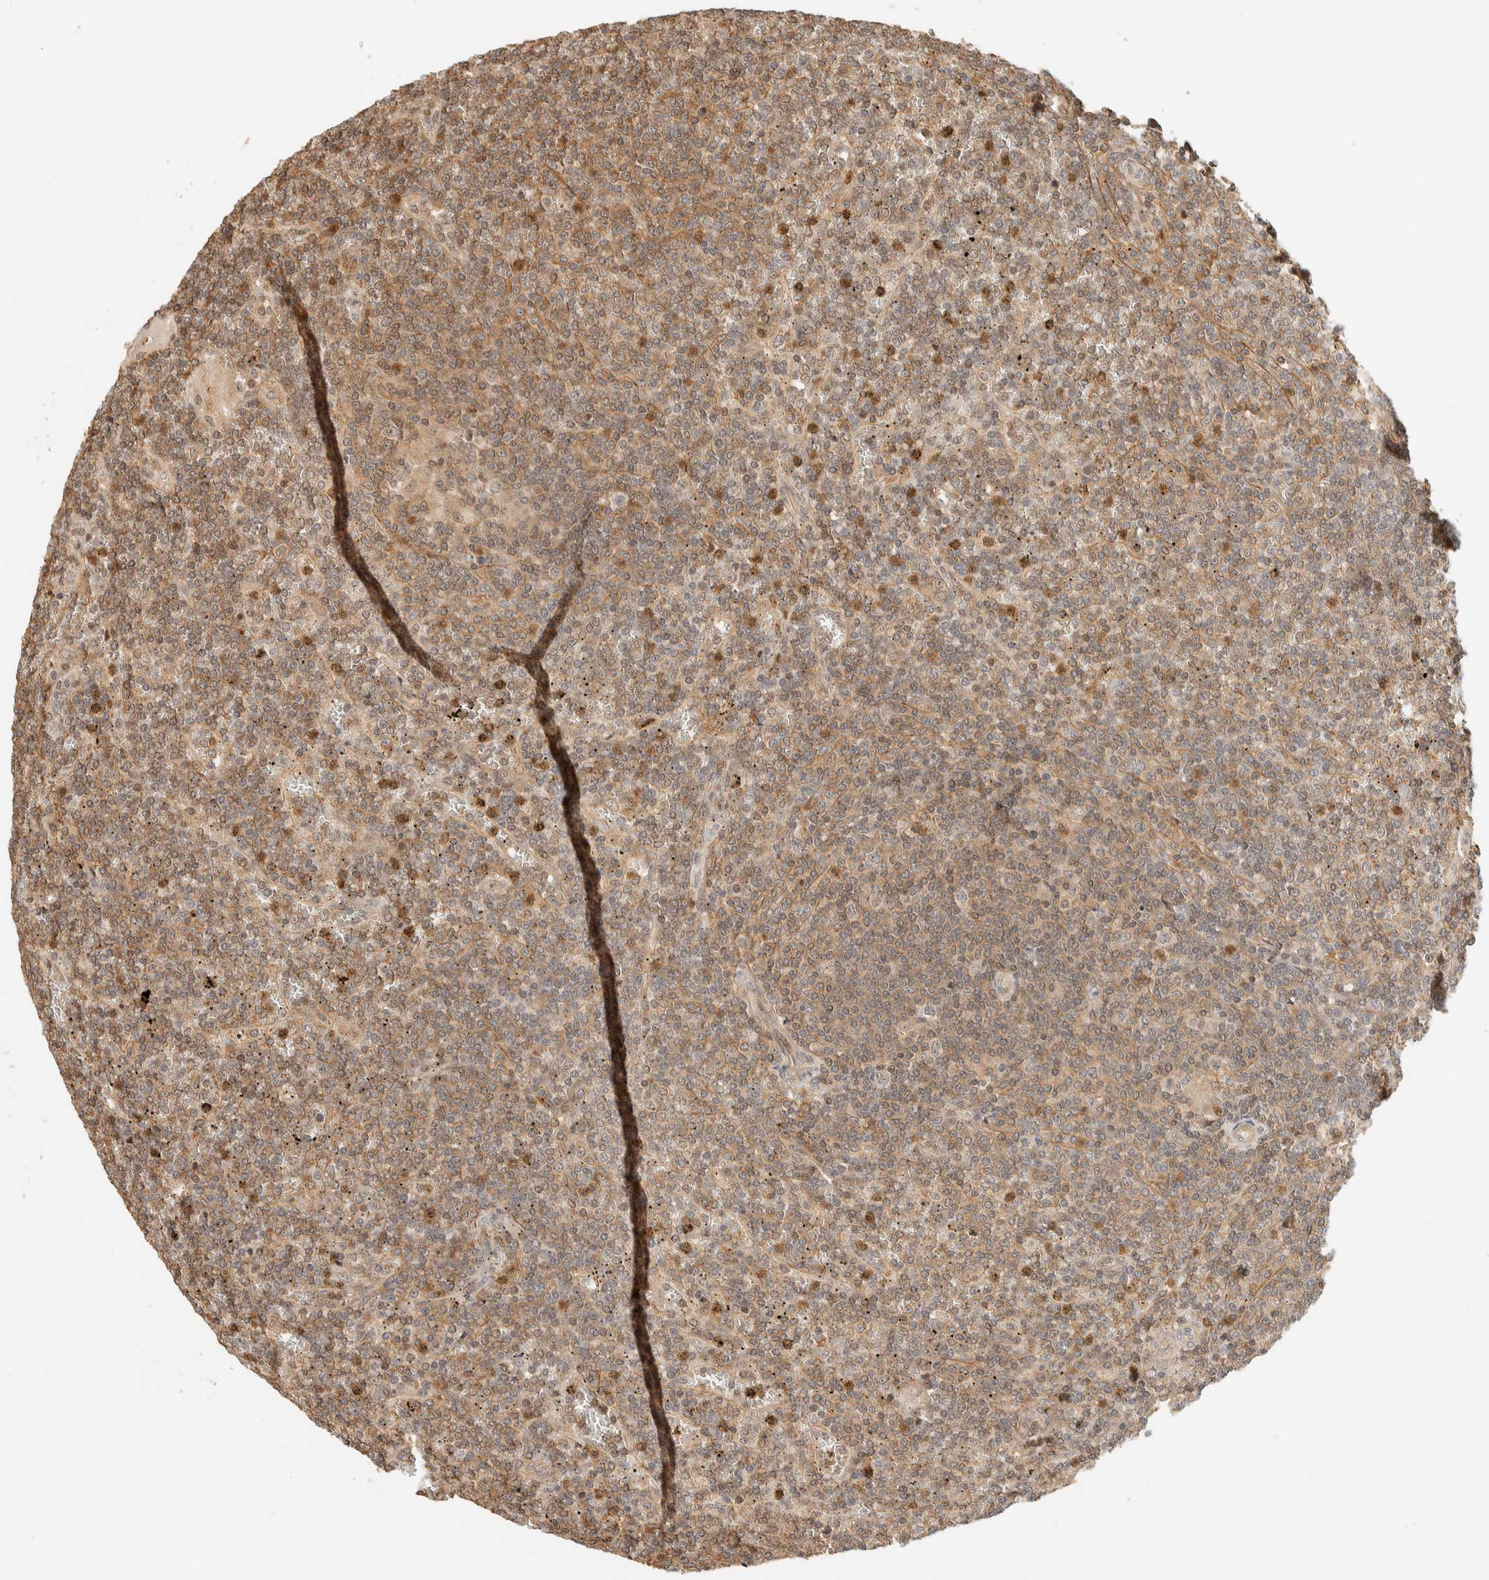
{"staining": {"intensity": "weak", "quantity": ">75%", "location": "cytoplasmic/membranous"}, "tissue": "lymphoma", "cell_type": "Tumor cells", "image_type": "cancer", "snomed": [{"axis": "morphology", "description": "Malignant lymphoma, non-Hodgkin's type, Low grade"}, {"axis": "topography", "description": "Spleen"}], "caption": "Protein expression analysis of human lymphoma reveals weak cytoplasmic/membranous expression in about >75% of tumor cells. (IHC, brightfield microscopy, high magnification).", "gene": "ARFGEF1", "patient": {"sex": "female", "age": 19}}